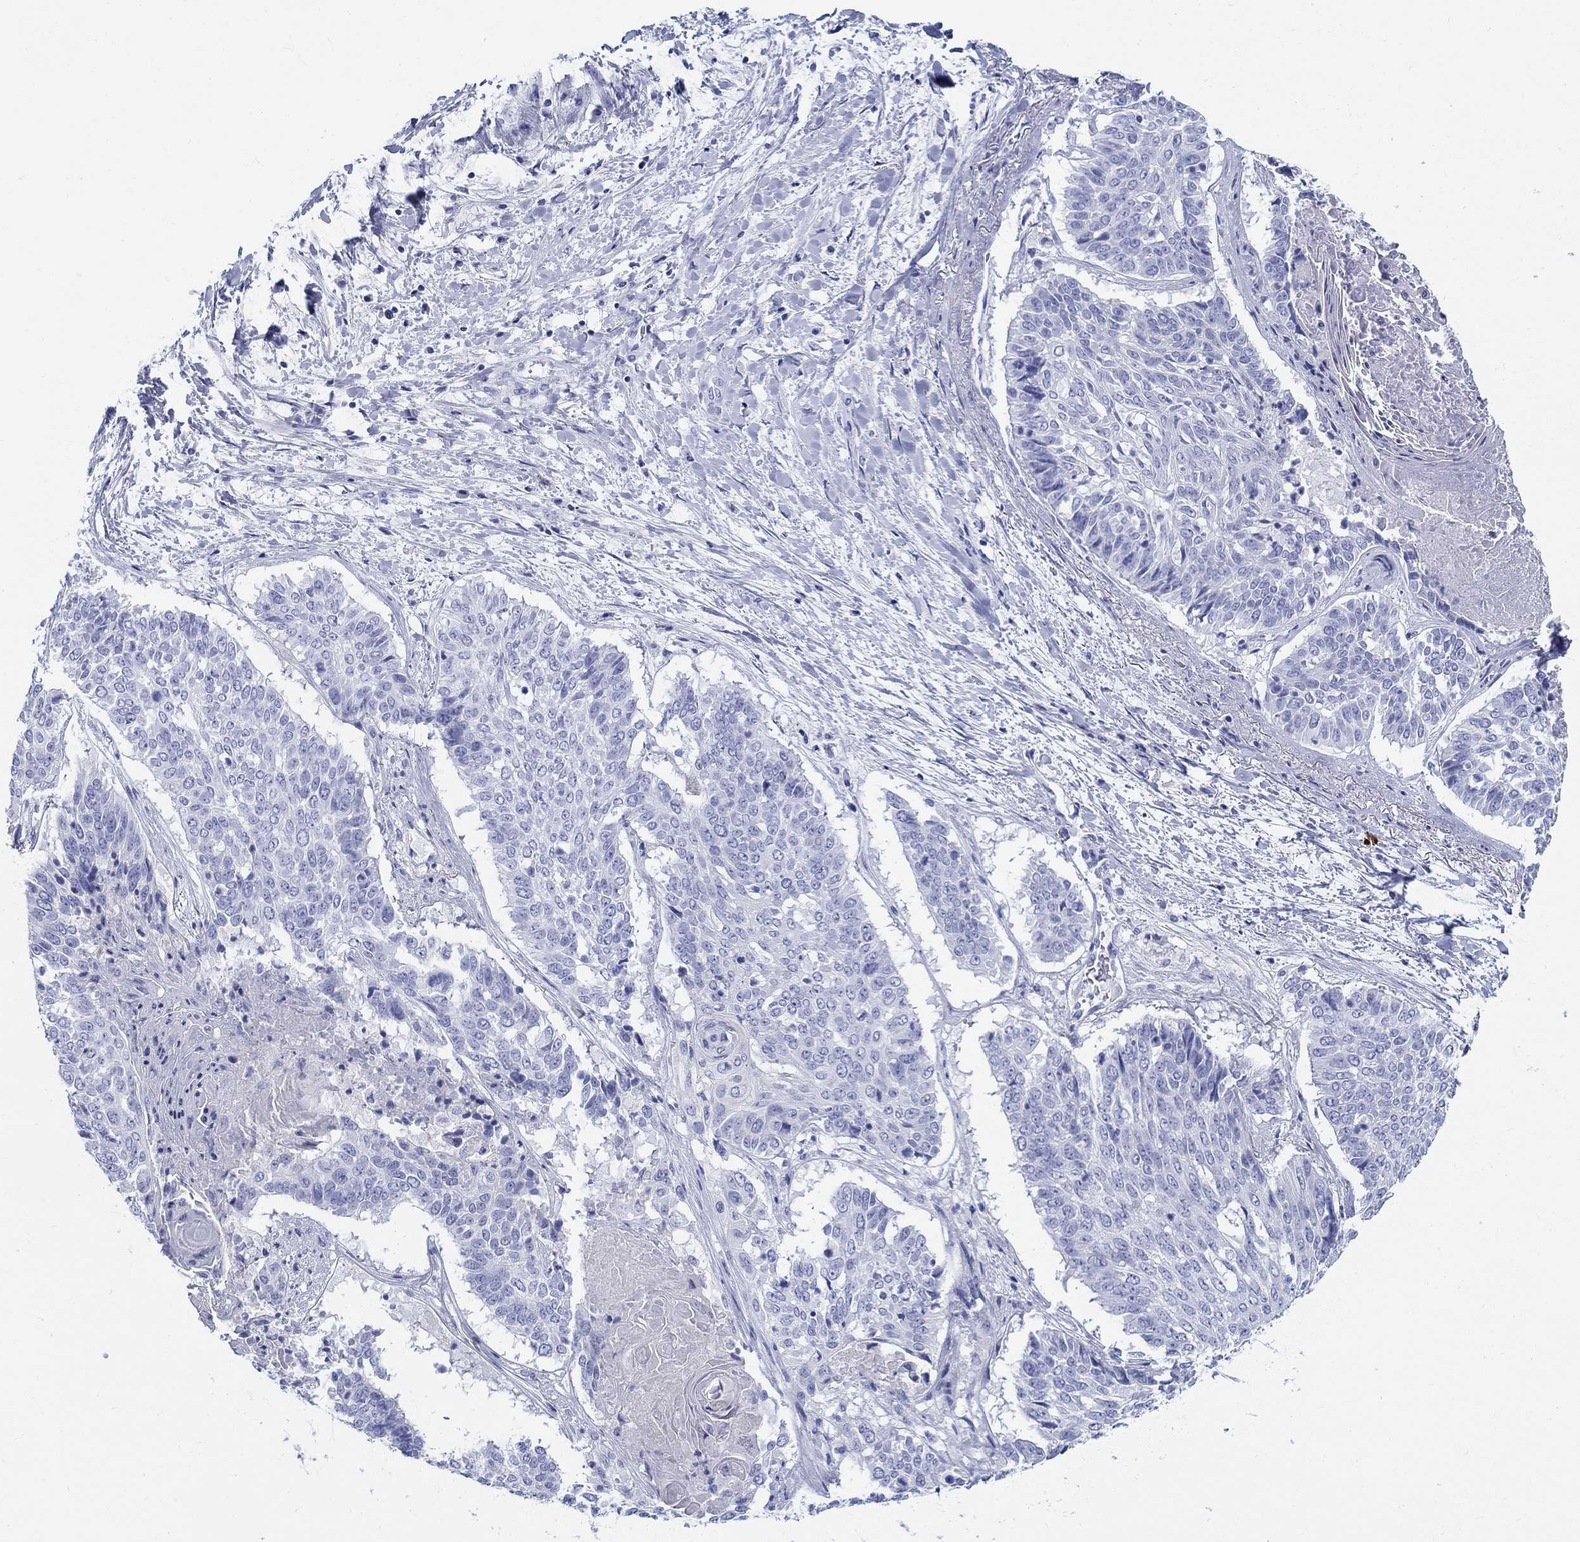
{"staining": {"intensity": "negative", "quantity": "none", "location": "none"}, "tissue": "lung cancer", "cell_type": "Tumor cells", "image_type": "cancer", "snomed": [{"axis": "morphology", "description": "Squamous cell carcinoma, NOS"}, {"axis": "topography", "description": "Lung"}], "caption": "This image is of squamous cell carcinoma (lung) stained with immunohistochemistry (IHC) to label a protein in brown with the nuclei are counter-stained blue. There is no positivity in tumor cells.", "gene": "CRYGS", "patient": {"sex": "male", "age": 64}}